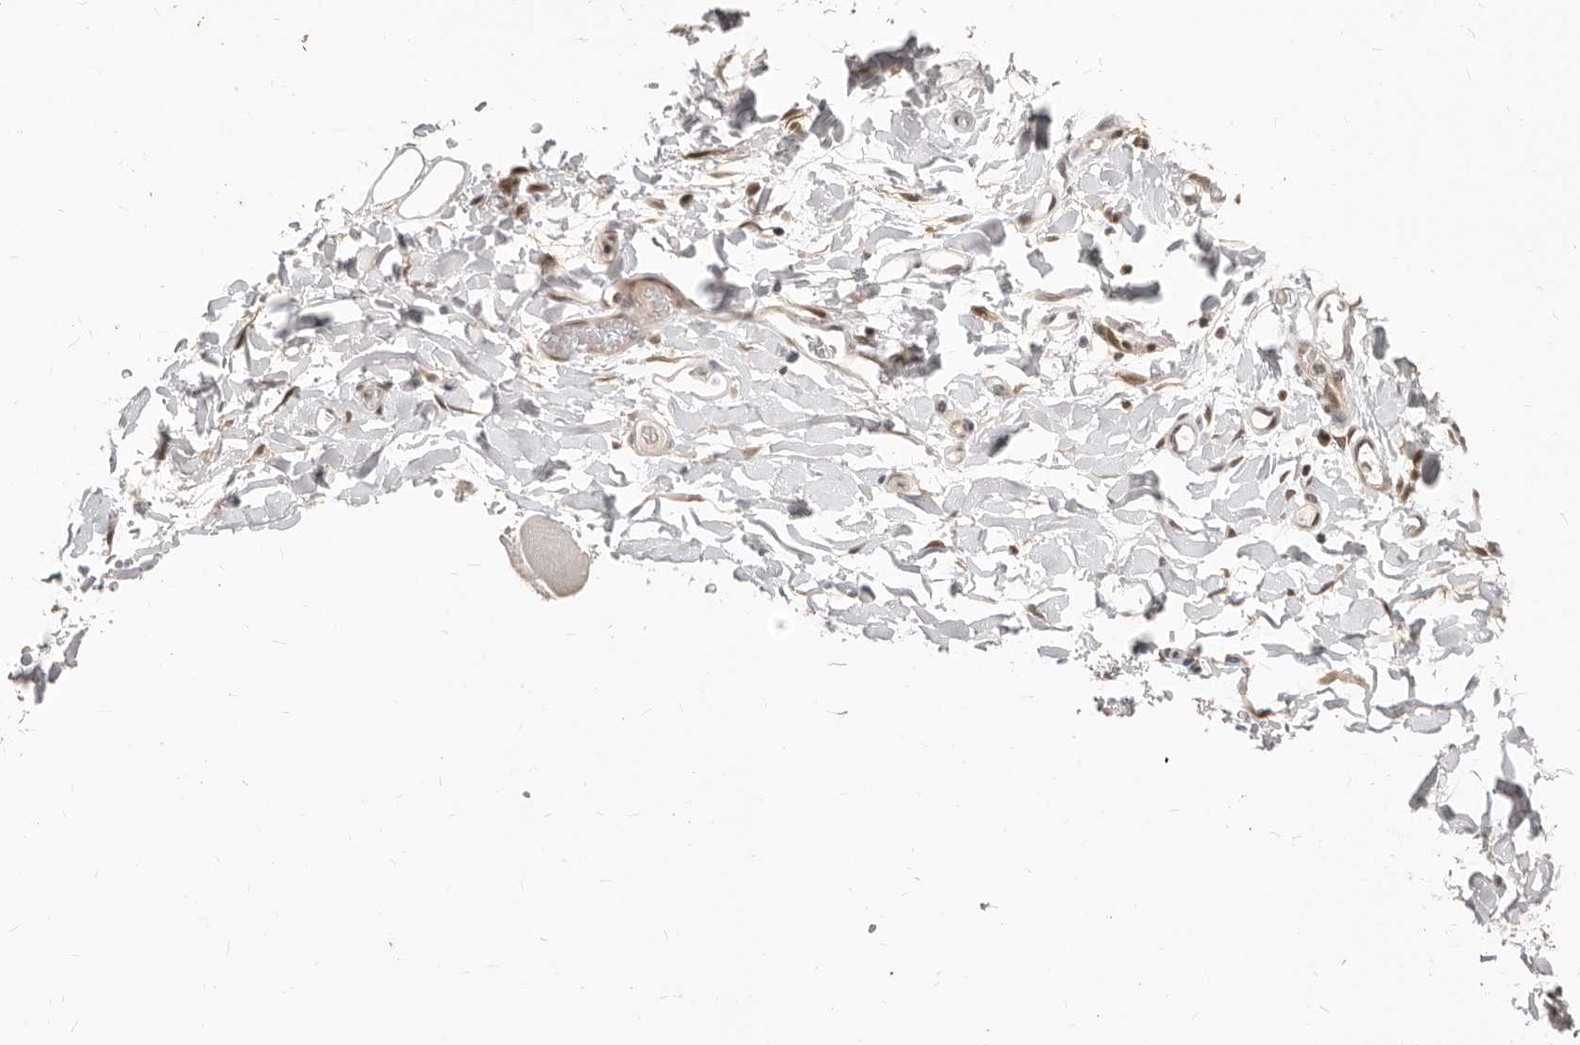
{"staining": {"intensity": "moderate", "quantity": ">75%", "location": "cytoplasmic/membranous,nuclear"}, "tissue": "adipose tissue", "cell_type": "Adipocytes", "image_type": "normal", "snomed": [{"axis": "morphology", "description": "Normal tissue, NOS"}, {"axis": "morphology", "description": "Adenocarcinoma, NOS"}, {"axis": "topography", "description": "Esophagus"}], "caption": "Immunohistochemistry (IHC) image of unremarkable adipose tissue: adipose tissue stained using IHC demonstrates medium levels of moderate protein expression localized specifically in the cytoplasmic/membranous,nuclear of adipocytes, appearing as a cytoplasmic/membranous,nuclear brown color.", "gene": "RFC2", "patient": {"sex": "male", "age": 62}}